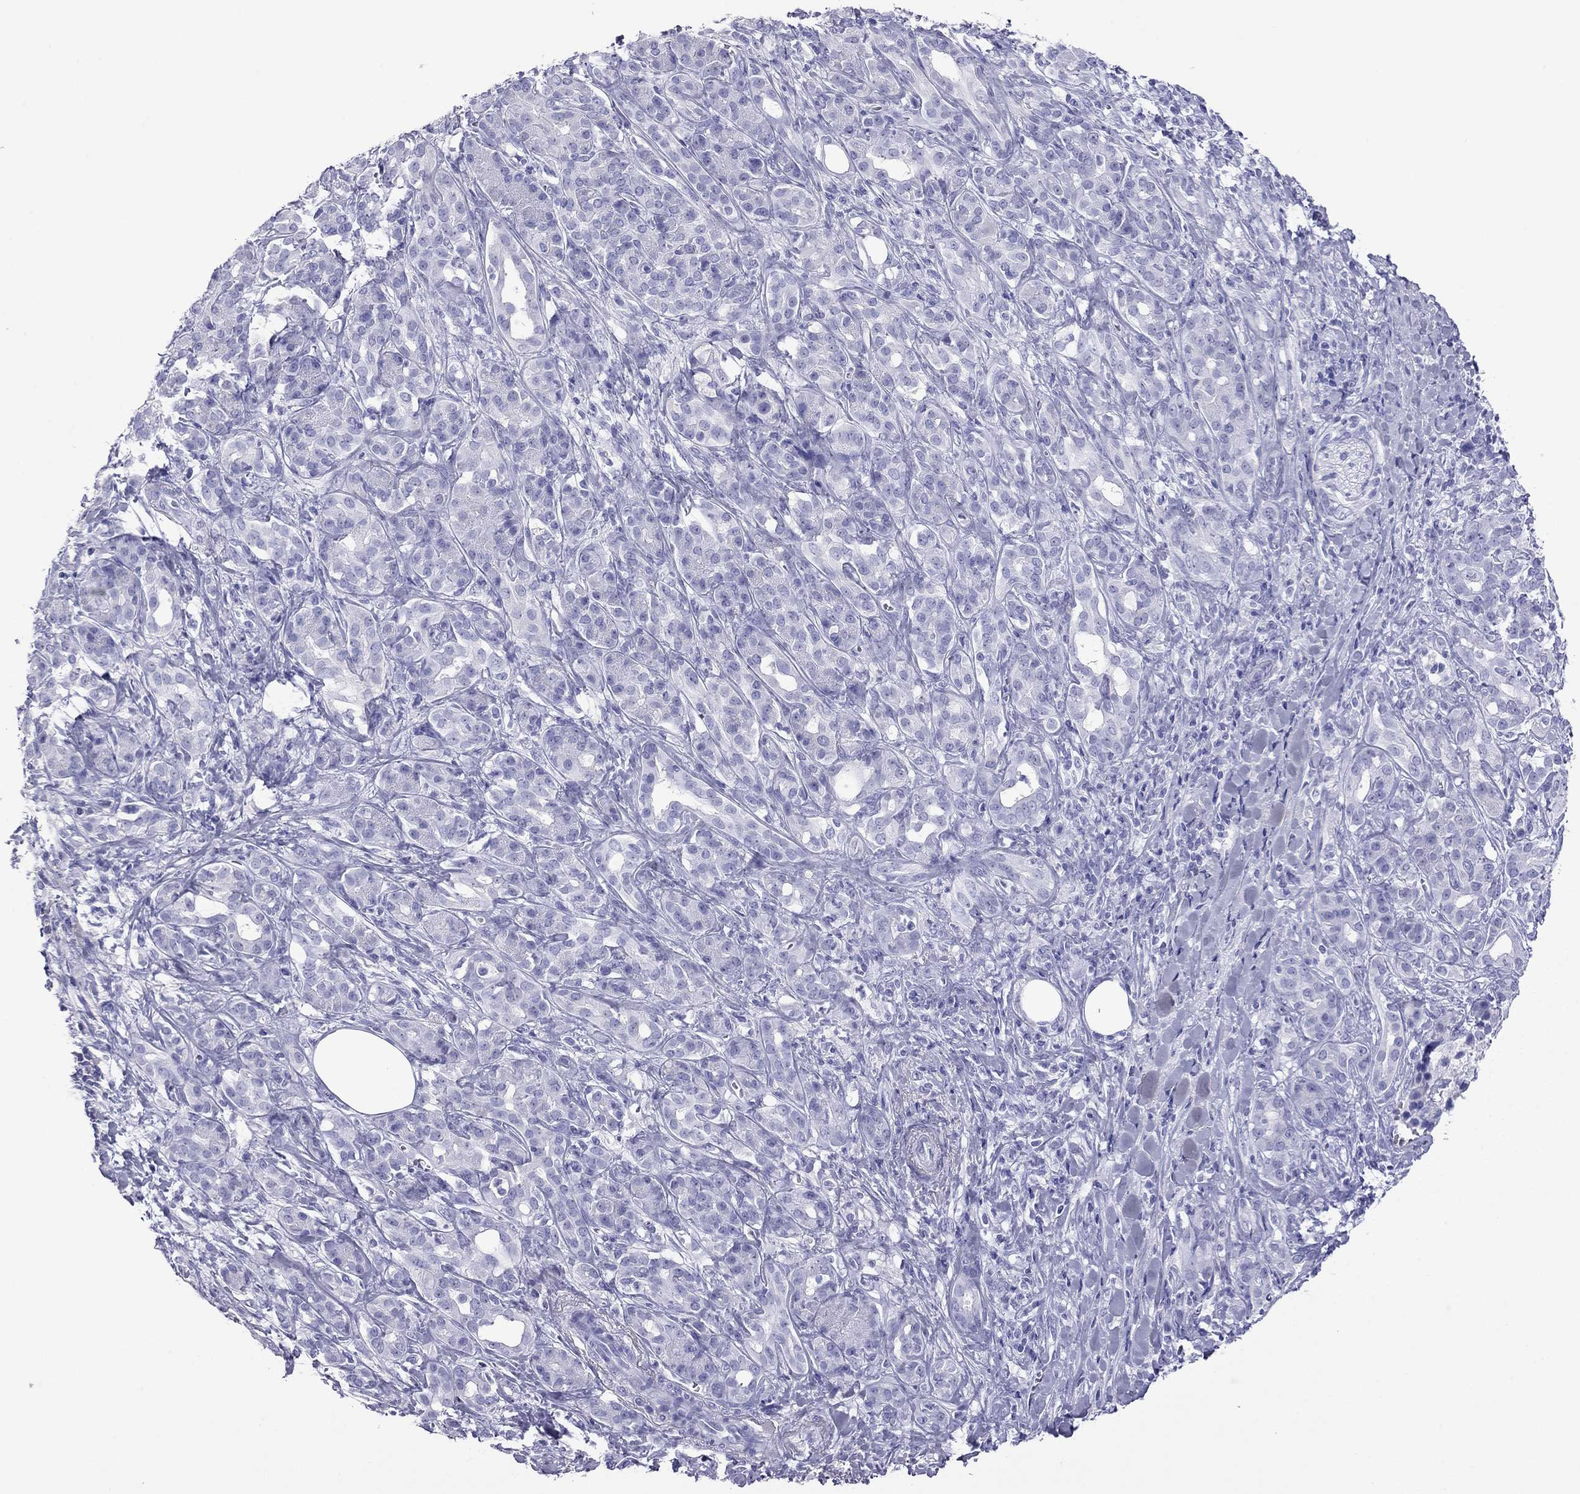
{"staining": {"intensity": "negative", "quantity": "none", "location": "none"}, "tissue": "pancreatic cancer", "cell_type": "Tumor cells", "image_type": "cancer", "snomed": [{"axis": "morphology", "description": "Adenocarcinoma, NOS"}, {"axis": "topography", "description": "Pancreas"}], "caption": "Photomicrograph shows no significant protein staining in tumor cells of pancreatic cancer.", "gene": "ODF4", "patient": {"sex": "male", "age": 61}}